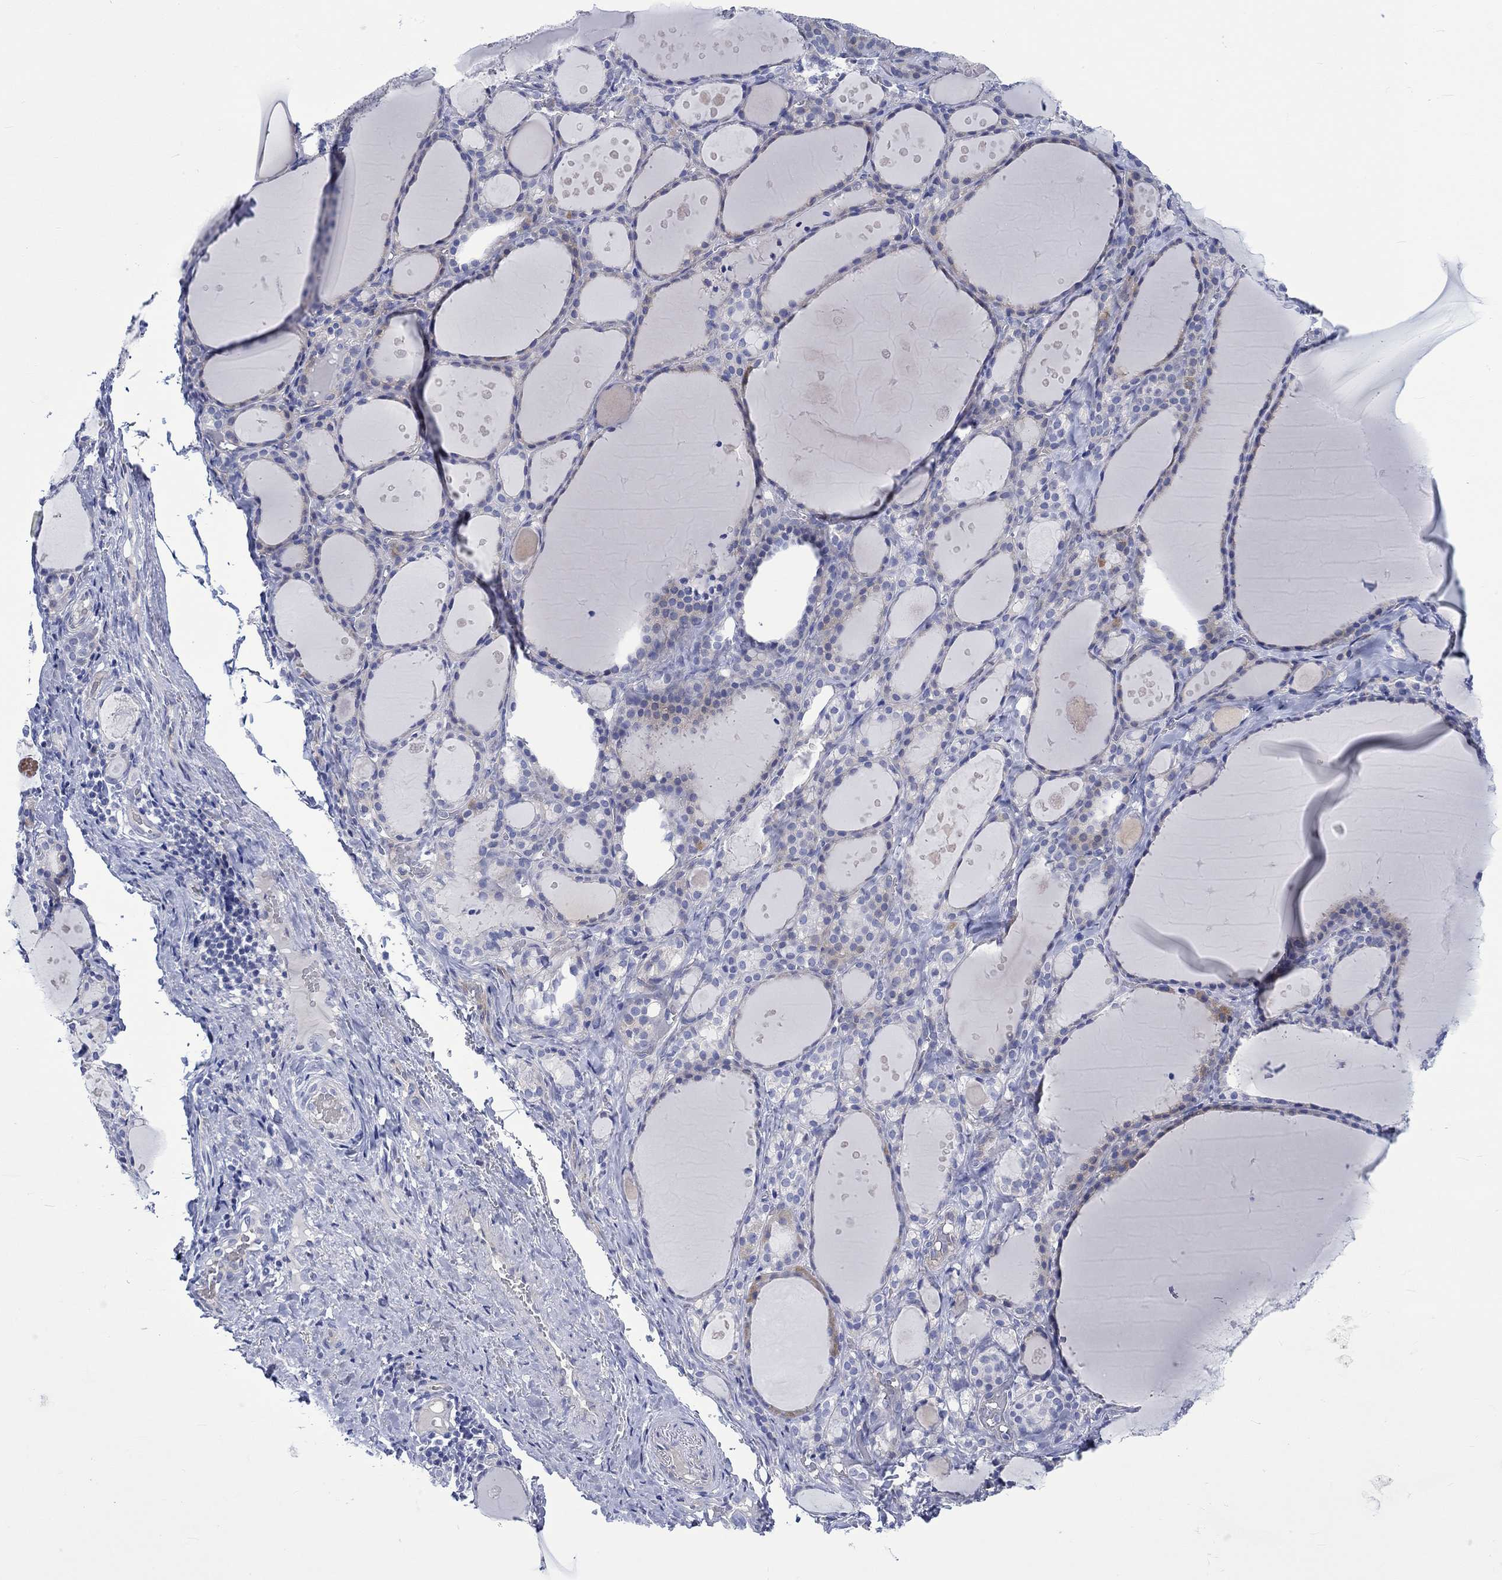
{"staining": {"intensity": "weak", "quantity": "<25%", "location": "cytoplasmic/membranous"}, "tissue": "thyroid gland", "cell_type": "Glandular cells", "image_type": "normal", "snomed": [{"axis": "morphology", "description": "Normal tissue, NOS"}, {"axis": "topography", "description": "Thyroid gland"}], "caption": "The immunohistochemistry image has no significant positivity in glandular cells of thyroid gland.", "gene": "NRIP3", "patient": {"sex": "male", "age": 68}}